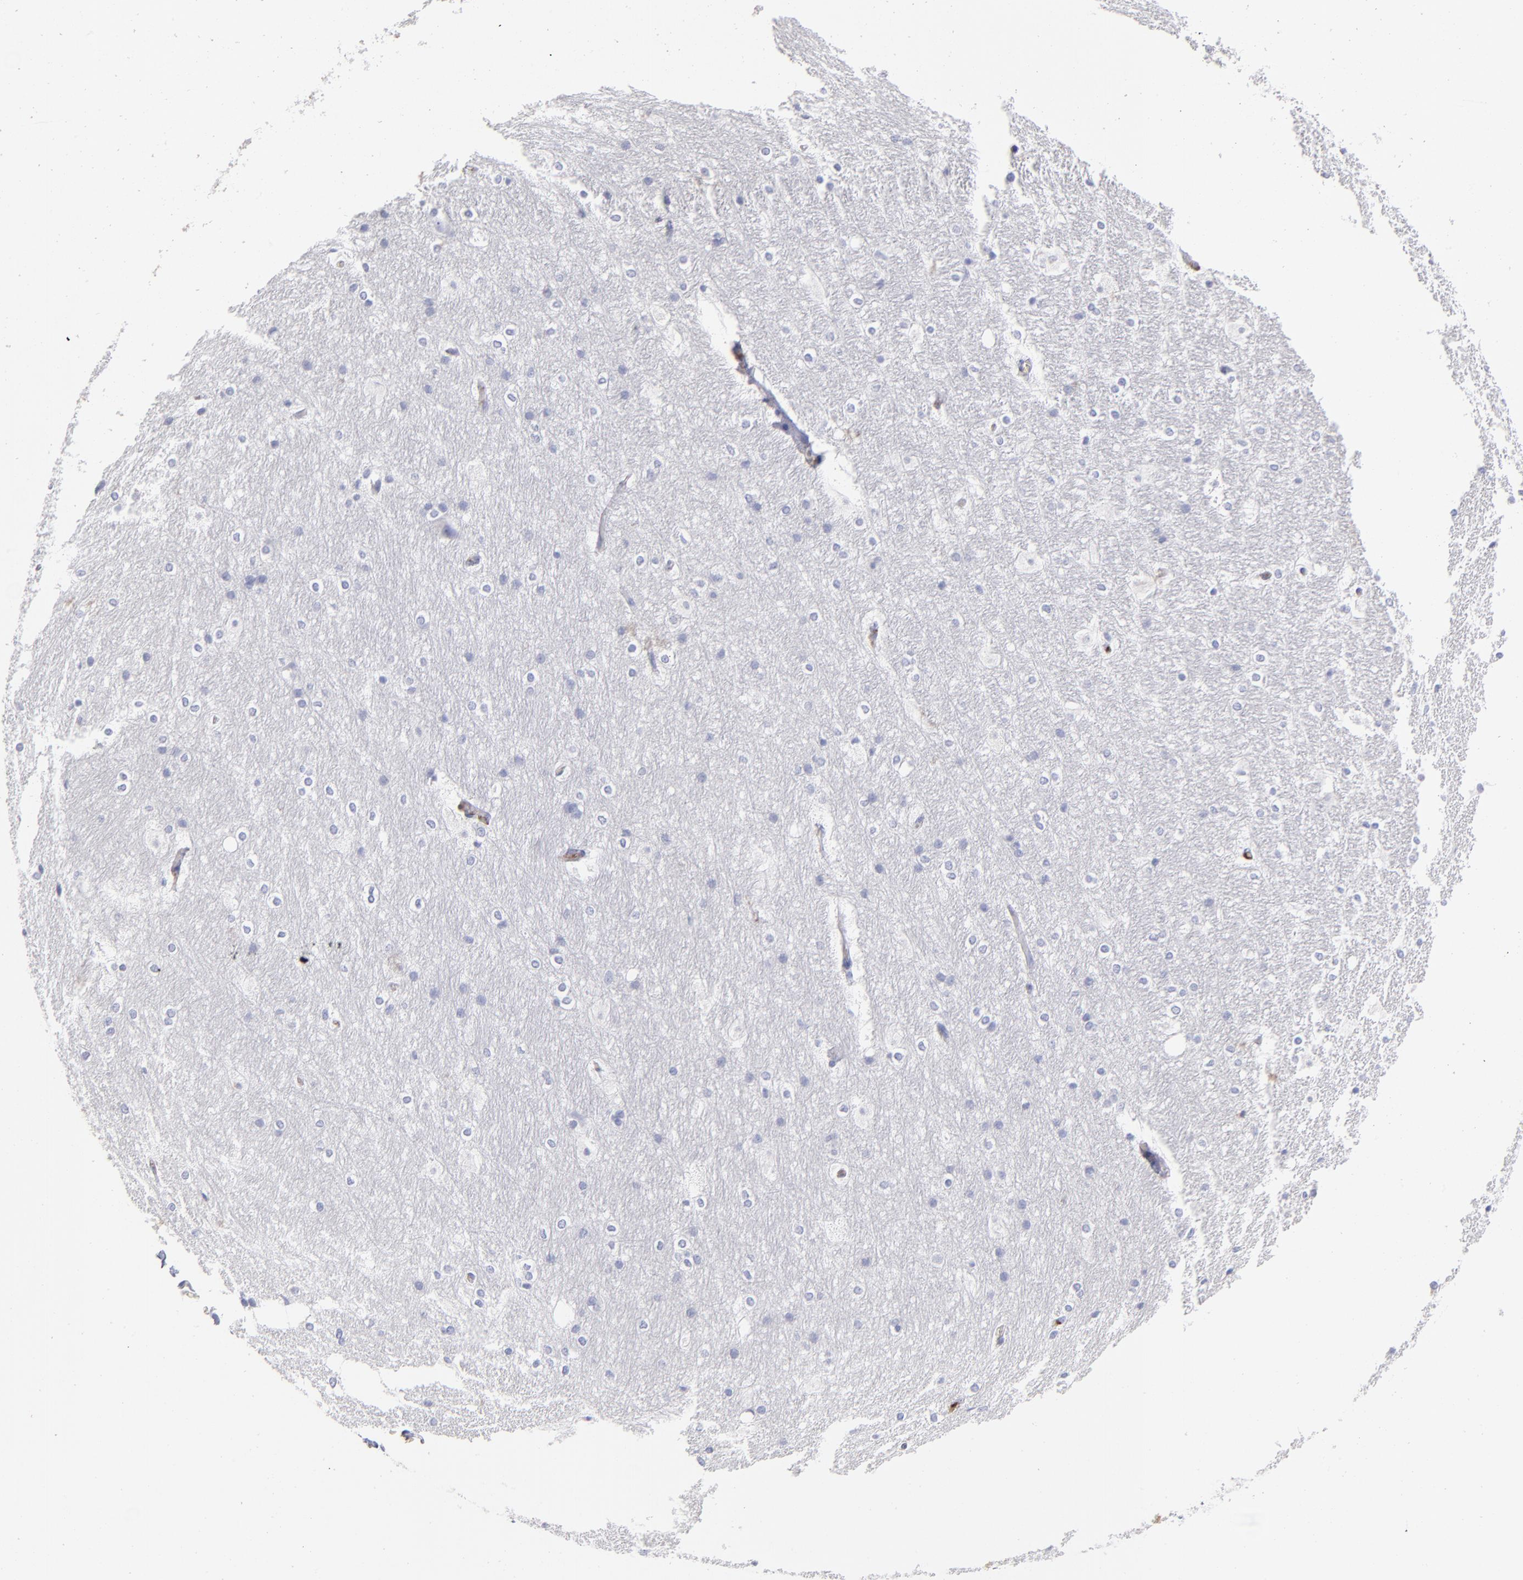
{"staining": {"intensity": "negative", "quantity": "none", "location": "none"}, "tissue": "hippocampus", "cell_type": "Glial cells", "image_type": "normal", "snomed": [{"axis": "morphology", "description": "Normal tissue, NOS"}, {"axis": "topography", "description": "Hippocampus"}], "caption": "Glial cells show no significant protein positivity in unremarkable hippocampus. (DAB IHC visualized using brightfield microscopy, high magnification).", "gene": "HP", "patient": {"sex": "female", "age": 19}}